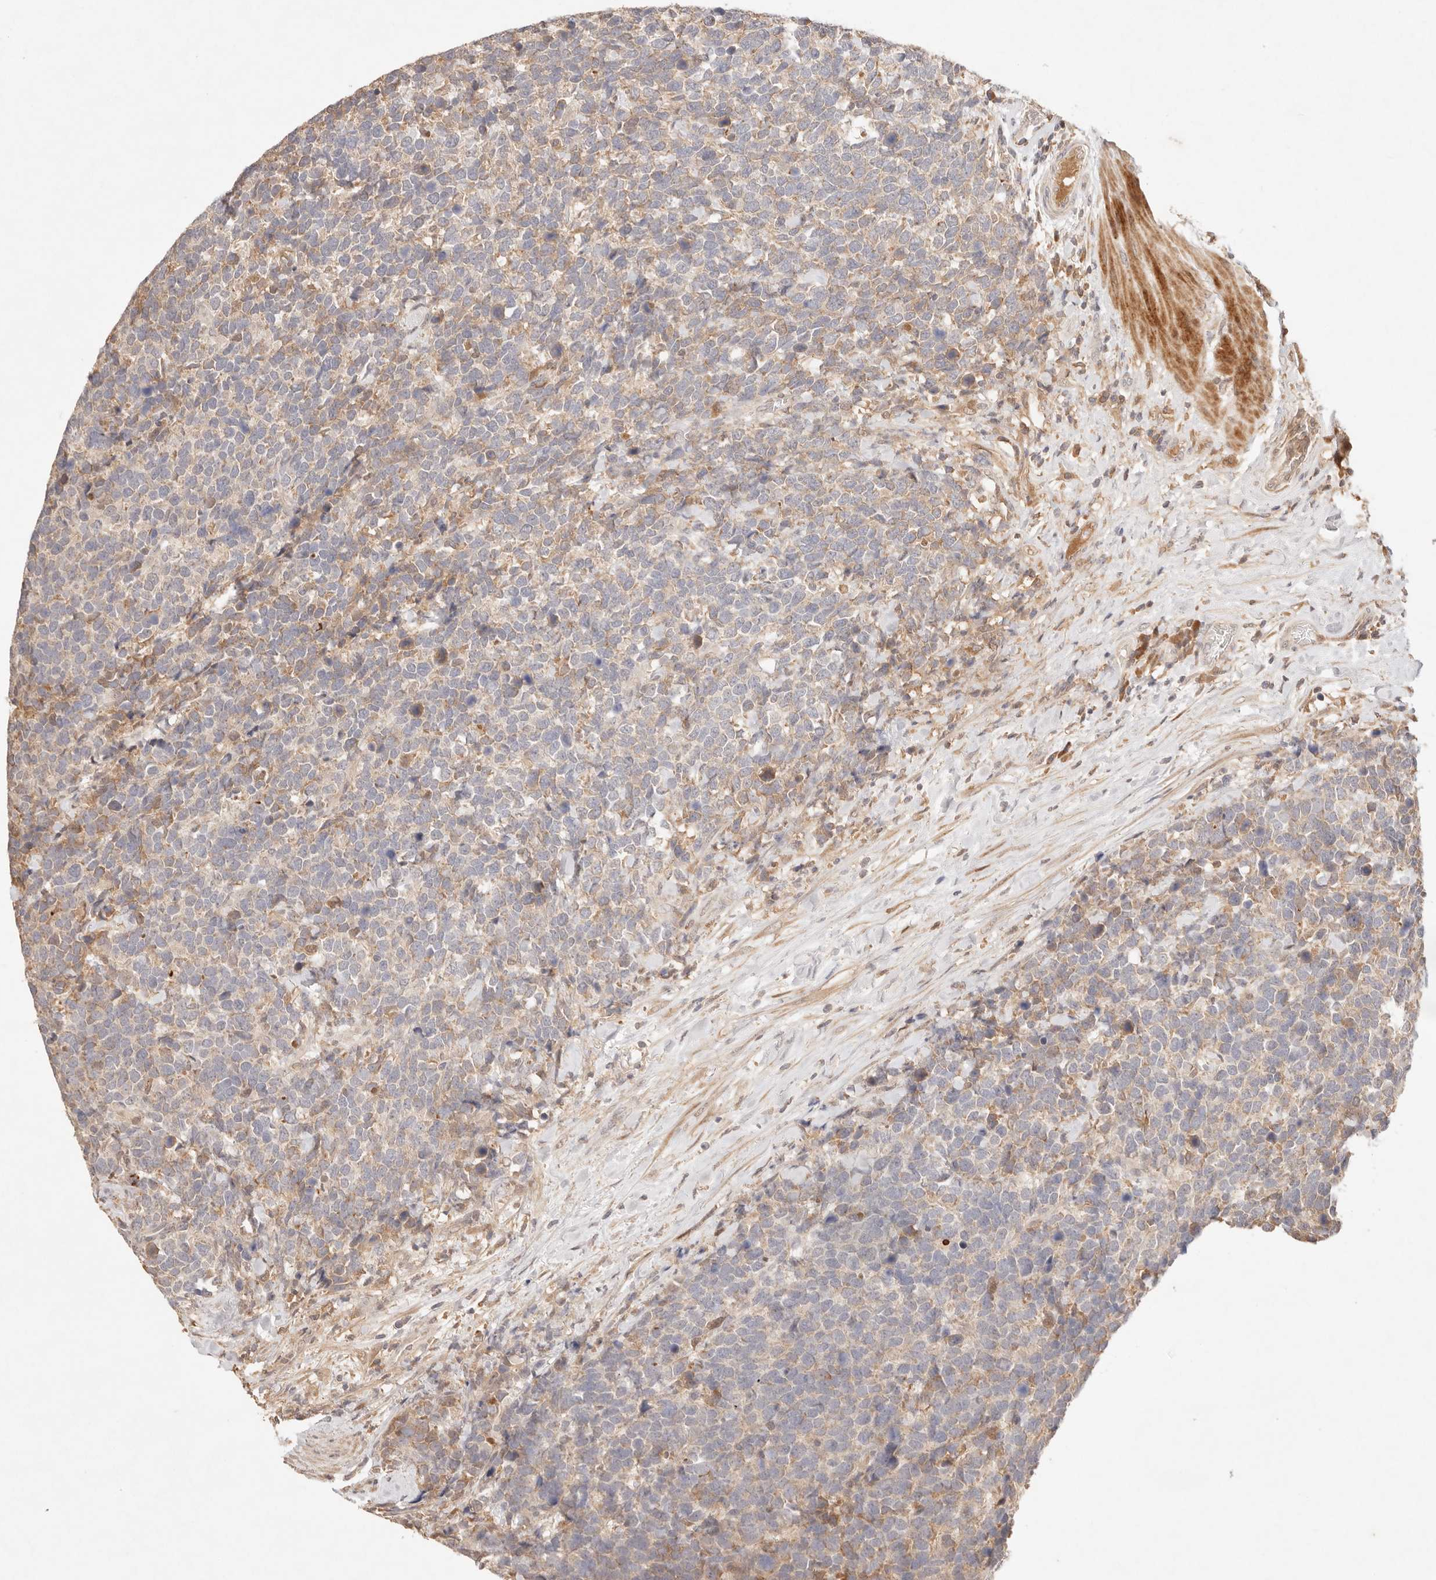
{"staining": {"intensity": "moderate", "quantity": "<25%", "location": "cytoplasmic/membranous"}, "tissue": "urothelial cancer", "cell_type": "Tumor cells", "image_type": "cancer", "snomed": [{"axis": "morphology", "description": "Urothelial carcinoma, High grade"}, {"axis": "topography", "description": "Urinary bladder"}], "caption": "Approximately <25% of tumor cells in urothelial cancer display moderate cytoplasmic/membranous protein staining as visualized by brown immunohistochemical staining.", "gene": "PHLDA3", "patient": {"sex": "female", "age": 82}}